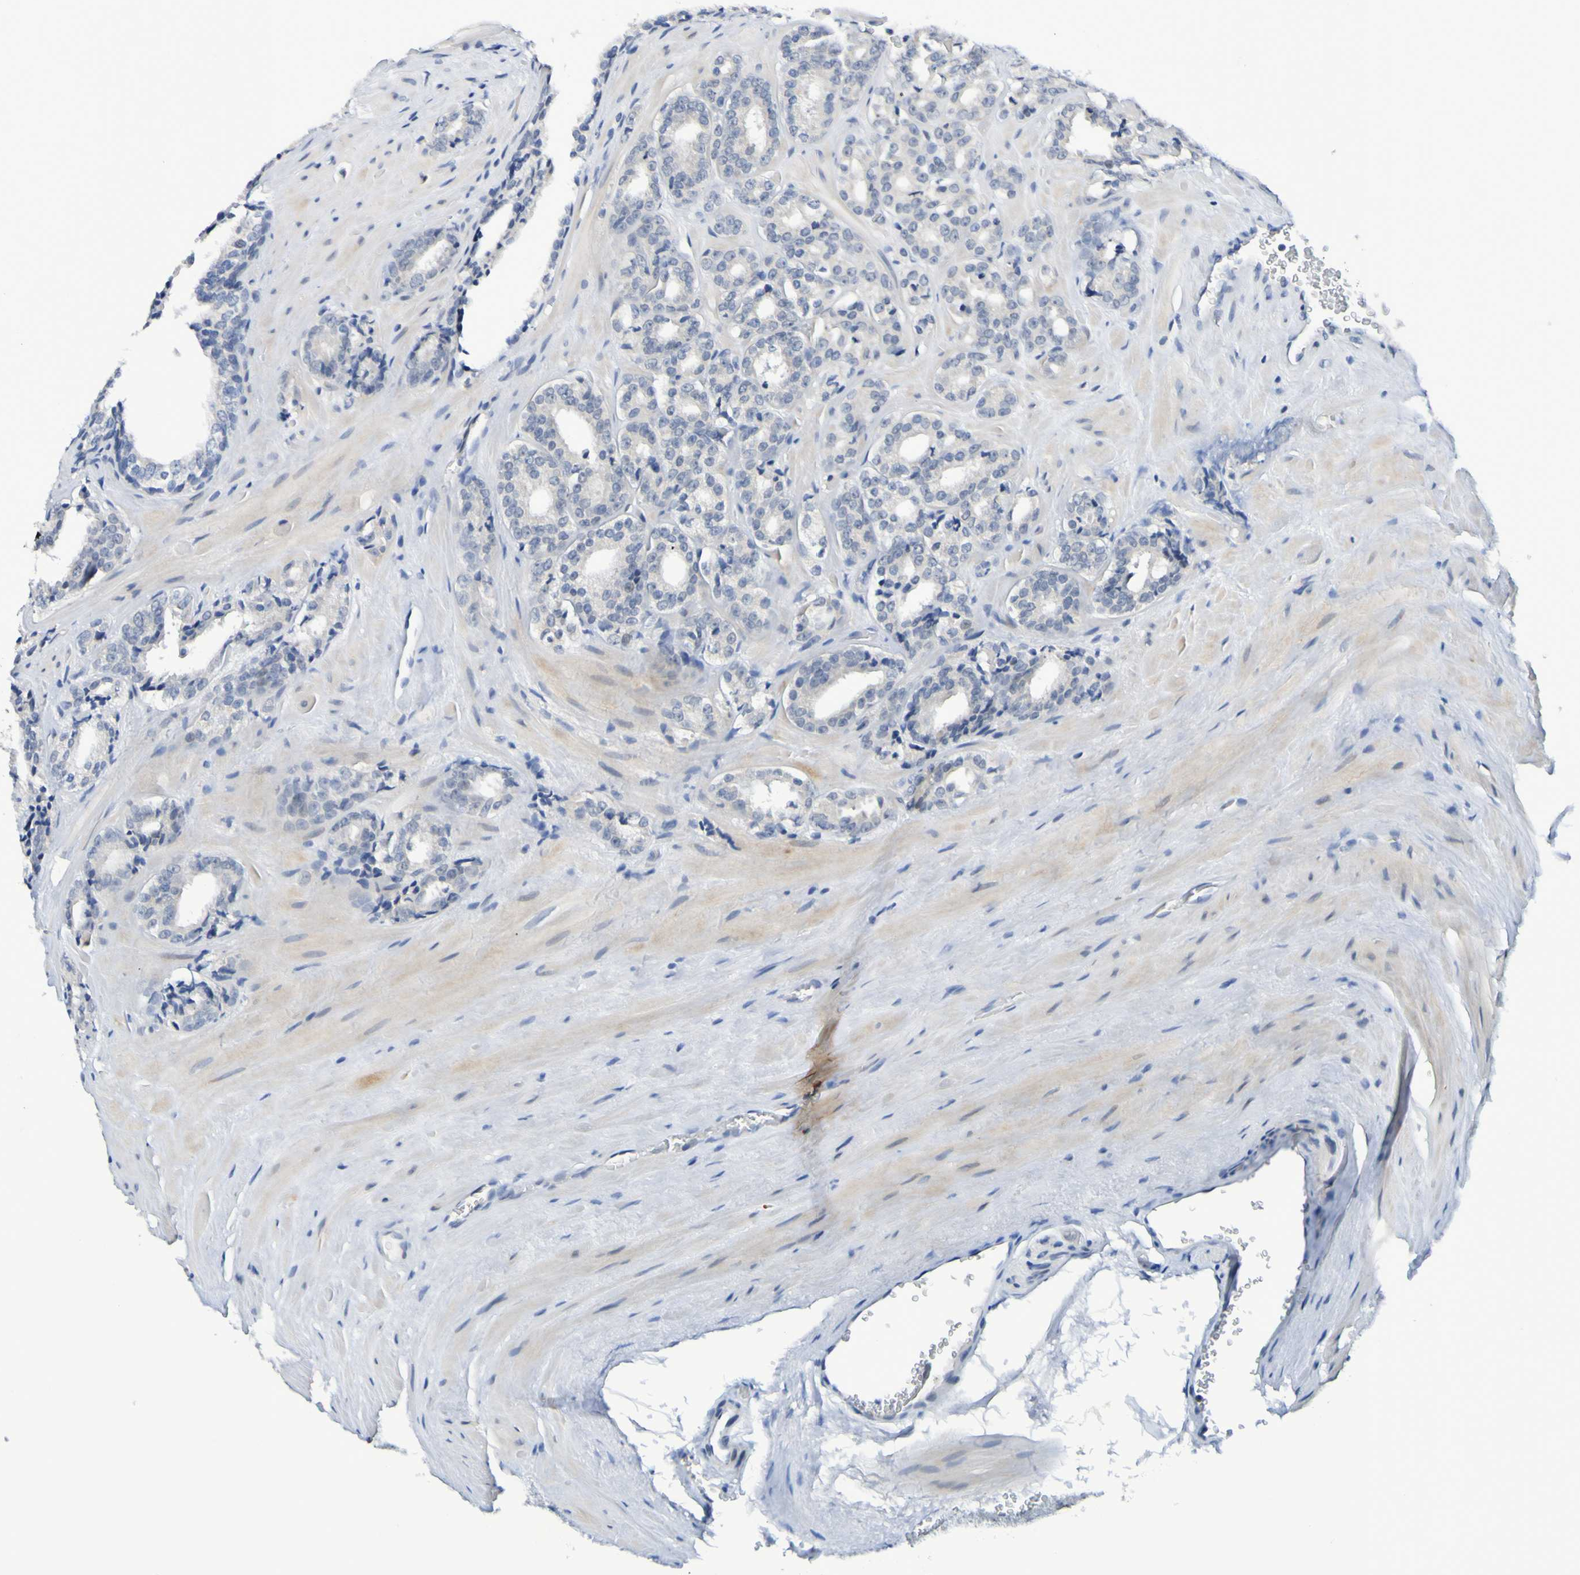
{"staining": {"intensity": "negative", "quantity": "none", "location": "none"}, "tissue": "prostate cancer", "cell_type": "Tumor cells", "image_type": "cancer", "snomed": [{"axis": "morphology", "description": "Adenocarcinoma, High grade"}, {"axis": "topography", "description": "Prostate"}], "caption": "A high-resolution histopathology image shows immunohistochemistry (IHC) staining of adenocarcinoma (high-grade) (prostate), which demonstrates no significant staining in tumor cells.", "gene": "VMA21", "patient": {"sex": "male", "age": 60}}